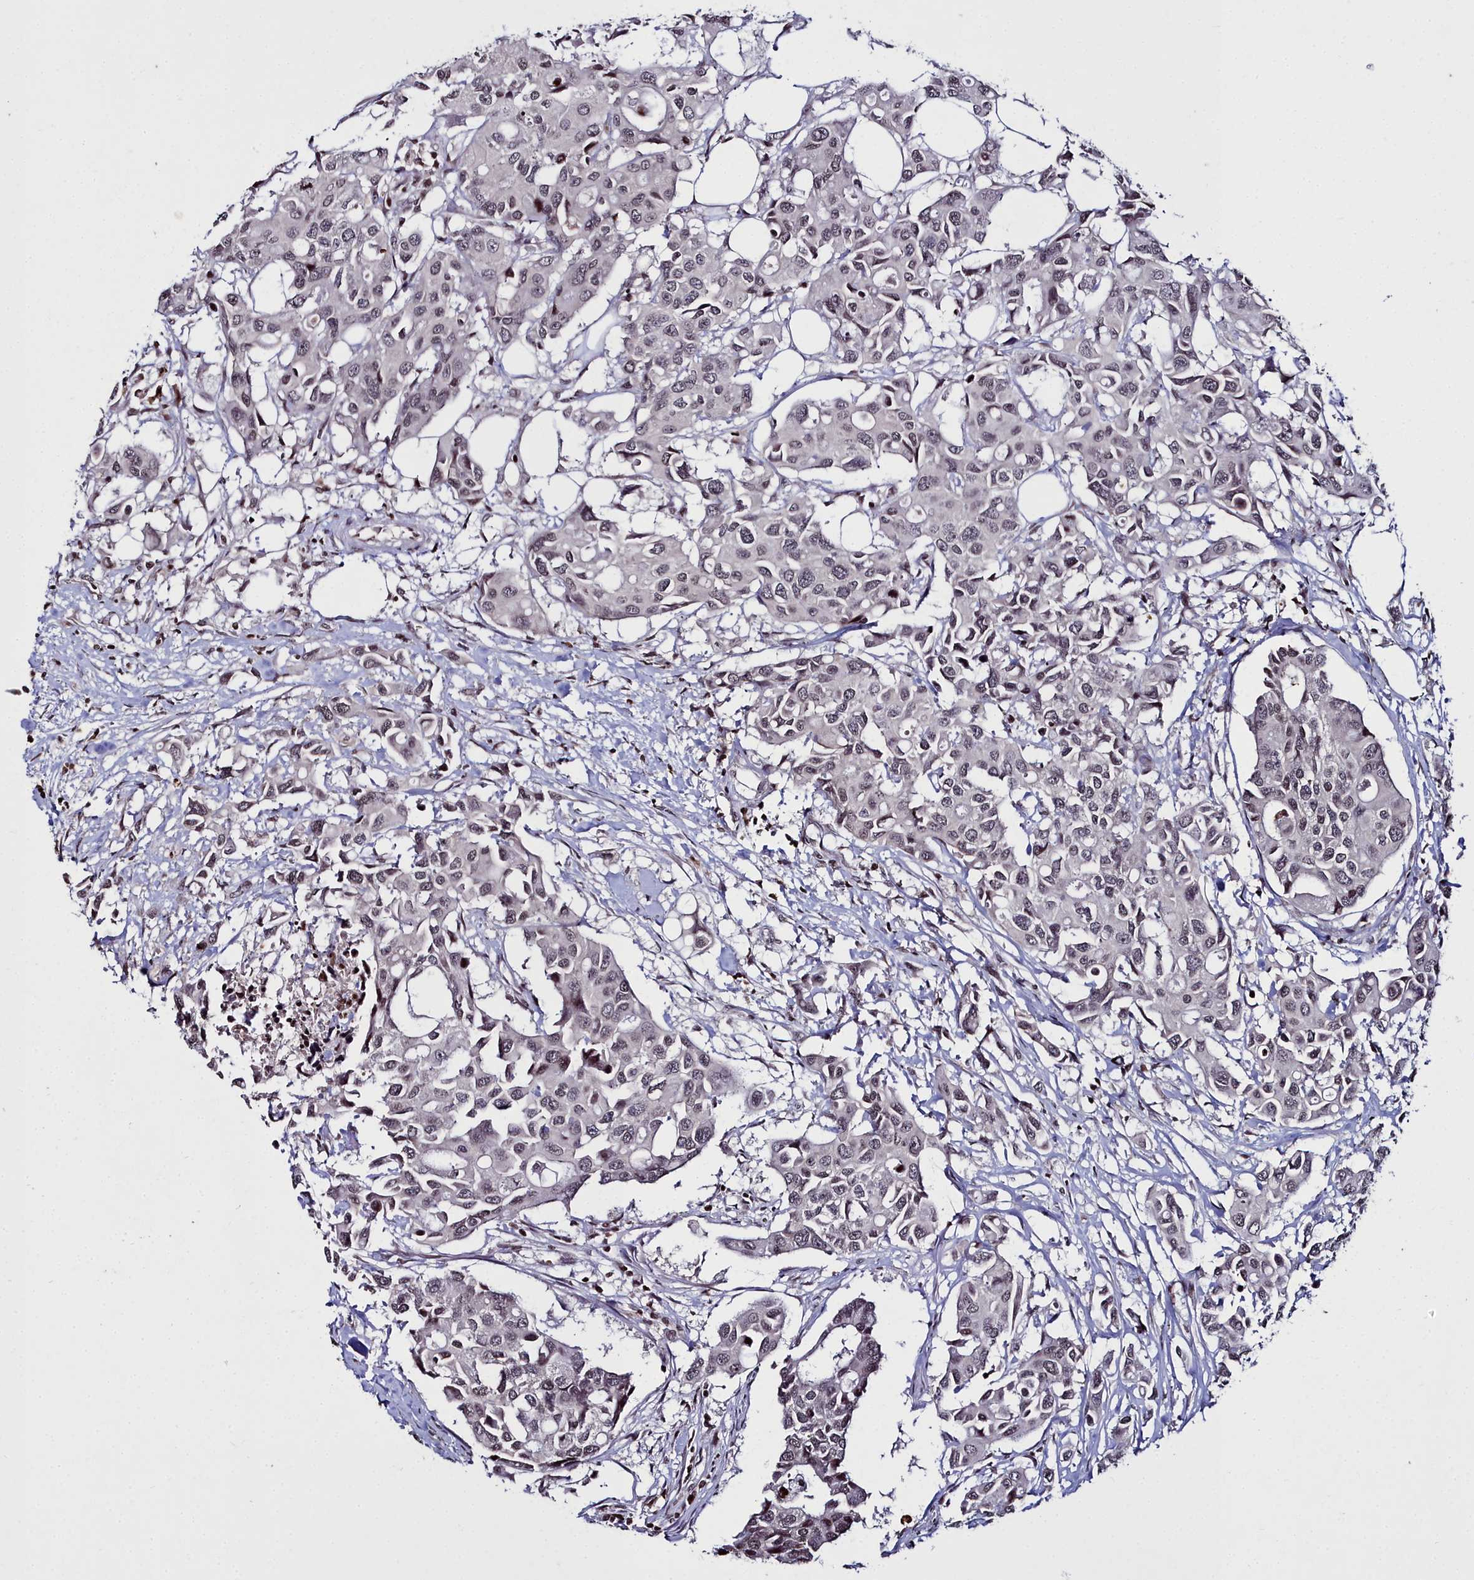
{"staining": {"intensity": "weak", "quantity": ">75%", "location": "nuclear"}, "tissue": "colorectal cancer", "cell_type": "Tumor cells", "image_type": "cancer", "snomed": [{"axis": "morphology", "description": "Adenocarcinoma, NOS"}, {"axis": "topography", "description": "Colon"}], "caption": "A low amount of weak nuclear expression is identified in approximately >75% of tumor cells in colorectal adenocarcinoma tissue.", "gene": "FZD4", "patient": {"sex": "male", "age": 77}}